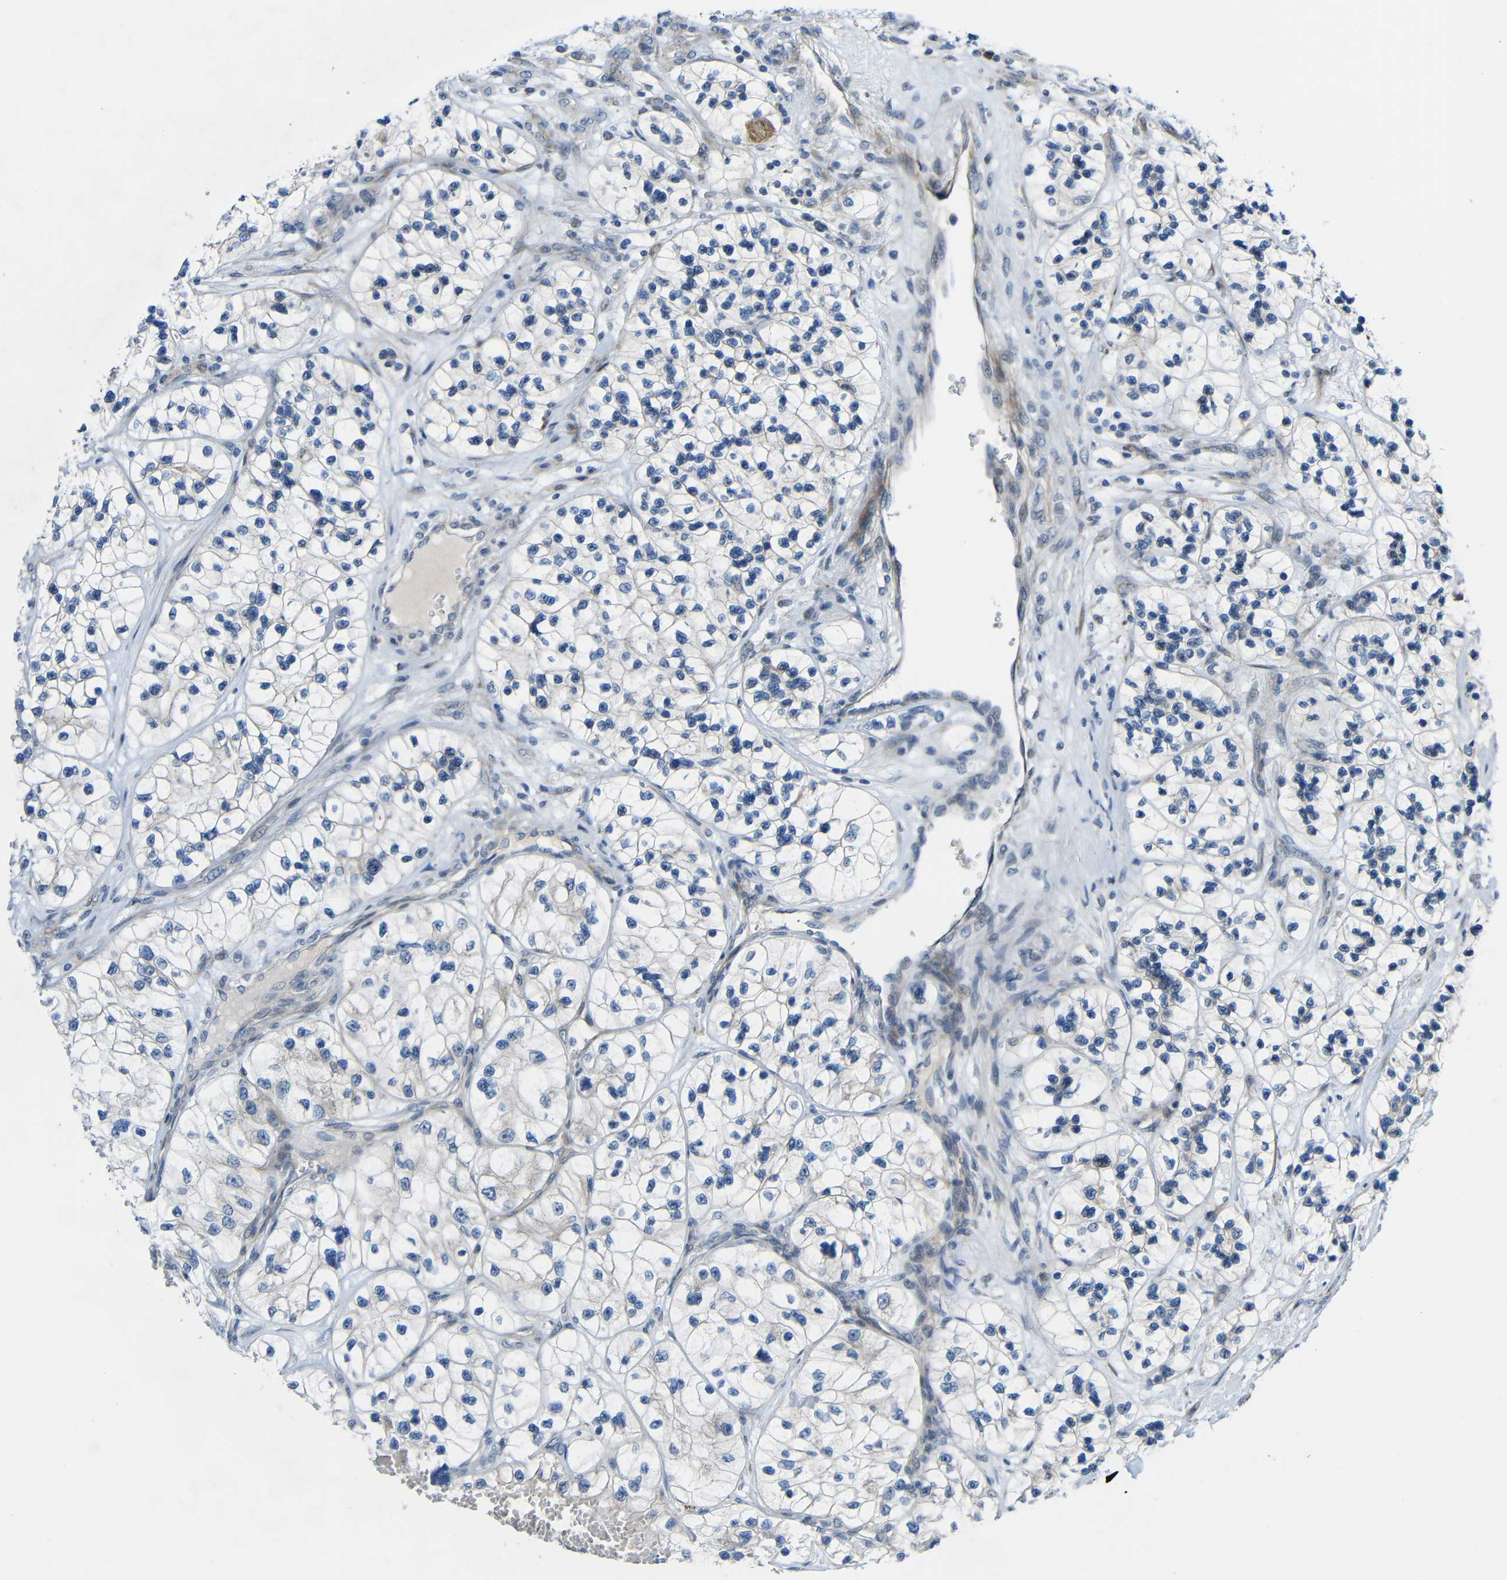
{"staining": {"intensity": "negative", "quantity": "none", "location": "none"}, "tissue": "renal cancer", "cell_type": "Tumor cells", "image_type": "cancer", "snomed": [{"axis": "morphology", "description": "Adenocarcinoma, NOS"}, {"axis": "topography", "description": "Kidney"}], "caption": "Immunohistochemistry (IHC) of renal cancer displays no expression in tumor cells.", "gene": "TMEM25", "patient": {"sex": "female", "age": 57}}